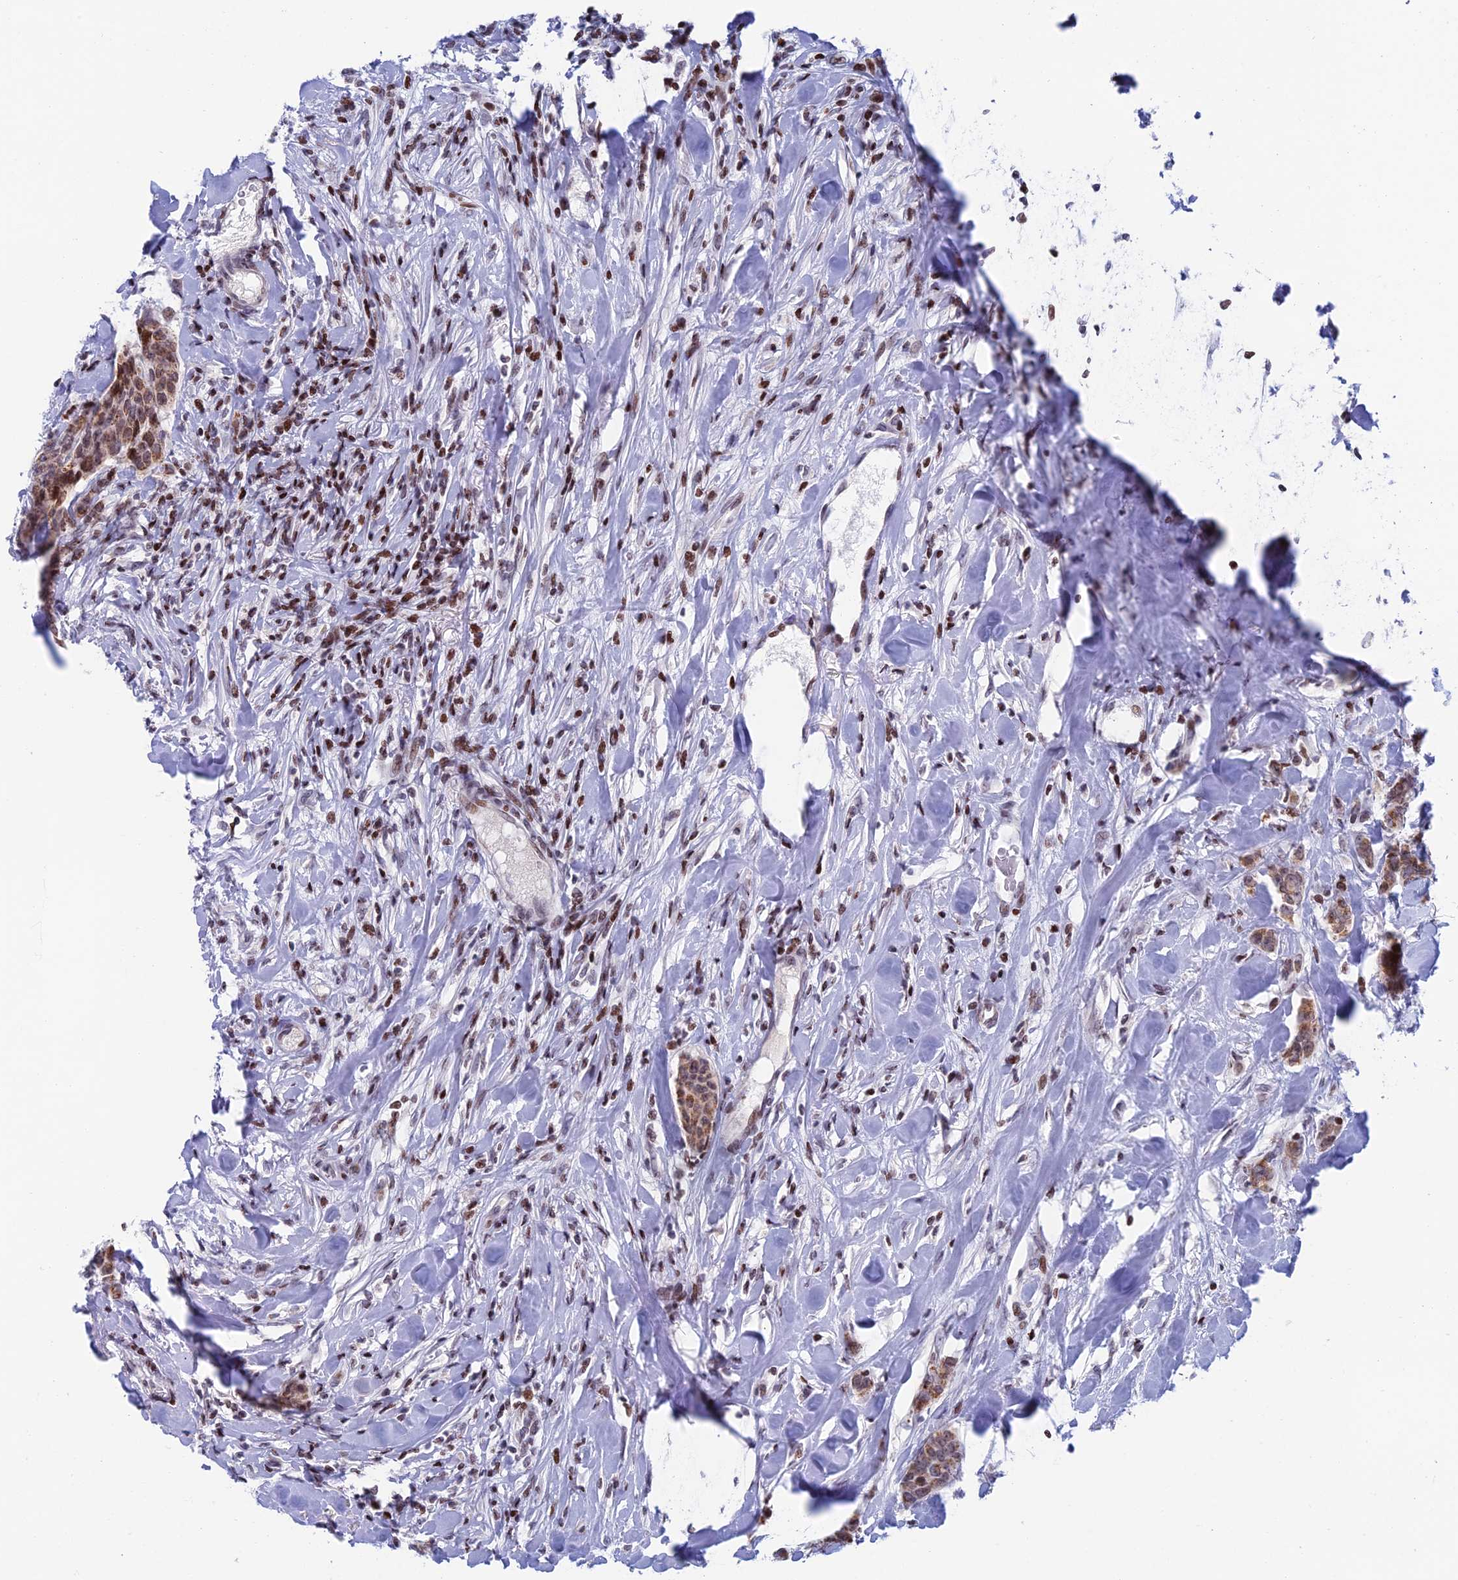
{"staining": {"intensity": "moderate", "quantity": ">75%", "location": "cytoplasmic/membranous,nuclear"}, "tissue": "breast cancer", "cell_type": "Tumor cells", "image_type": "cancer", "snomed": [{"axis": "morphology", "description": "Duct carcinoma"}, {"axis": "topography", "description": "Breast"}], "caption": "DAB immunohistochemical staining of human invasive ductal carcinoma (breast) displays moderate cytoplasmic/membranous and nuclear protein staining in about >75% of tumor cells. The staining is performed using DAB (3,3'-diaminobenzidine) brown chromogen to label protein expression. The nuclei are counter-stained blue using hematoxylin.", "gene": "AFF3", "patient": {"sex": "female", "age": 40}}